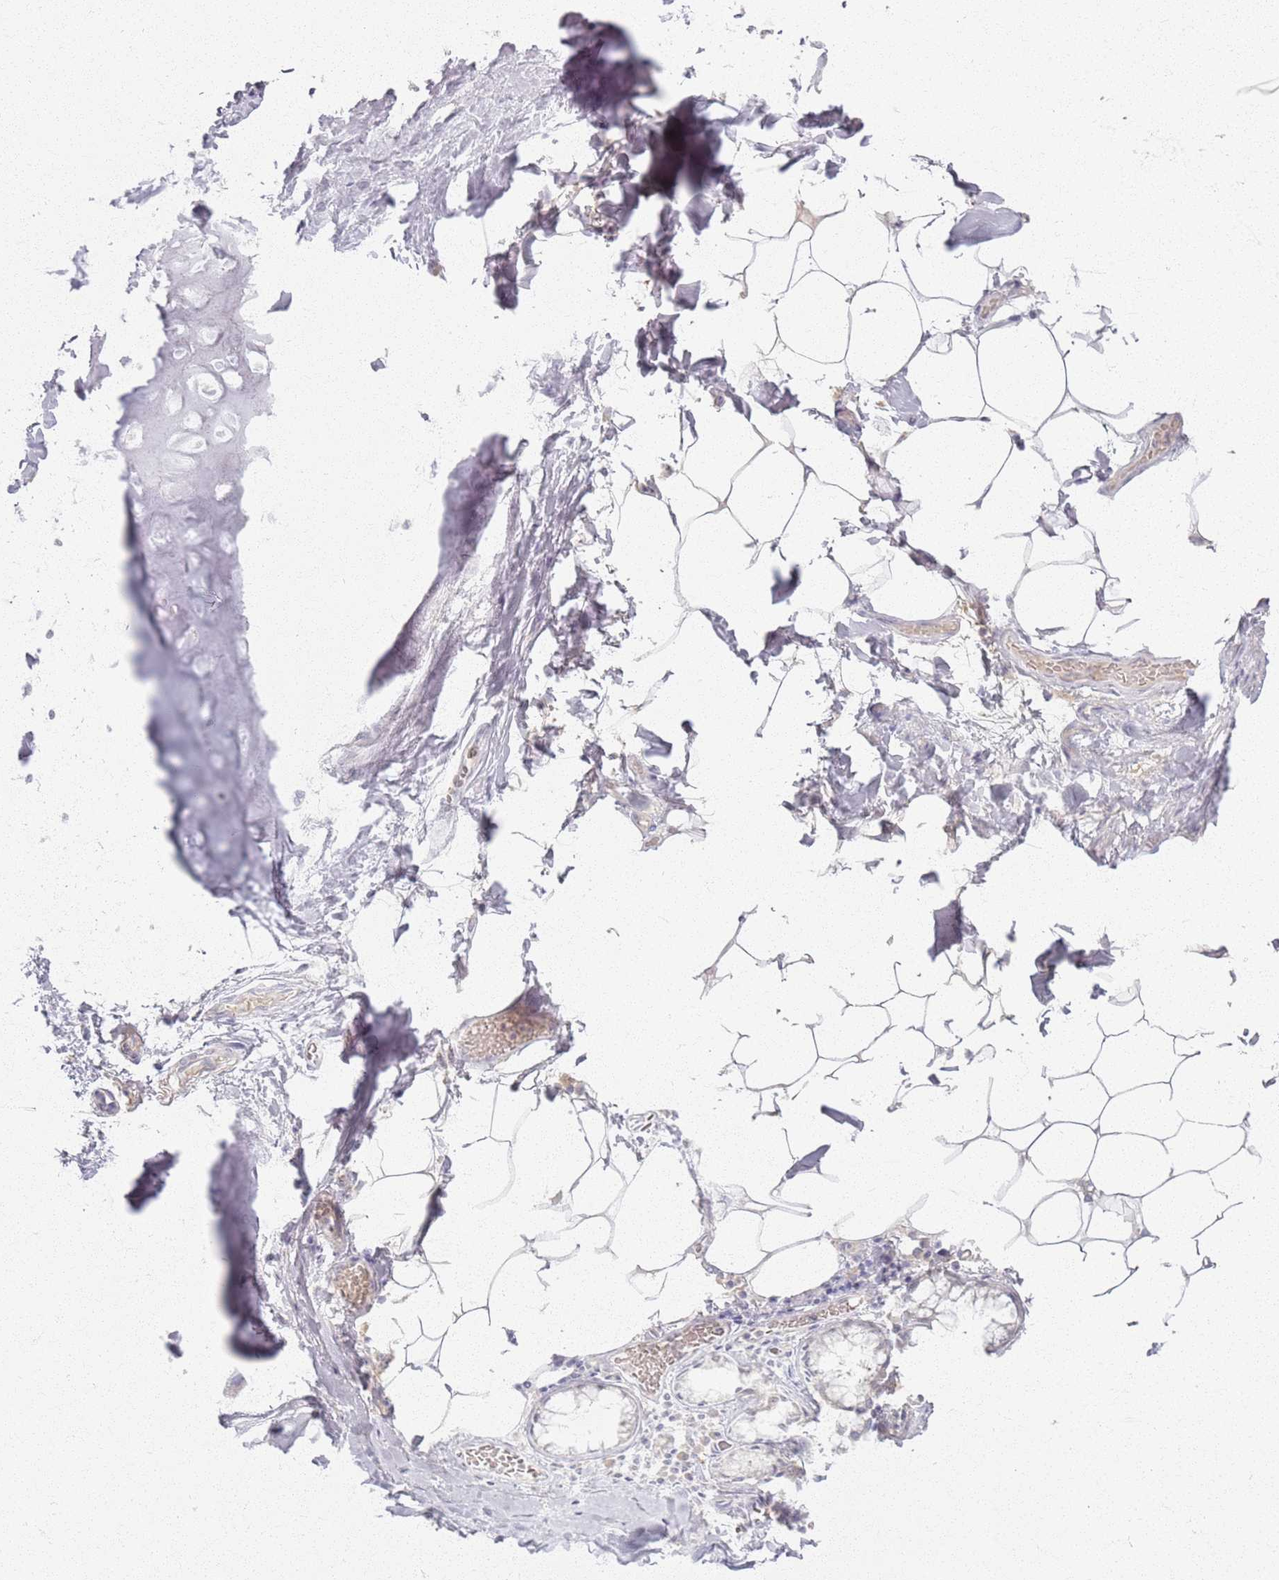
{"staining": {"intensity": "negative", "quantity": "none", "location": "none"}, "tissue": "adipose tissue", "cell_type": "Adipocytes", "image_type": "normal", "snomed": [{"axis": "morphology", "description": "Normal tissue, NOS"}, {"axis": "topography", "description": "Lymph node"}, {"axis": "topography", "description": "Cartilage tissue"}, {"axis": "topography", "description": "Bronchus"}], "caption": "IHC of benign adipose tissue reveals no positivity in adipocytes. (DAB immunohistochemistry (IHC) visualized using brightfield microscopy, high magnification).", "gene": "CRIPT", "patient": {"sex": "male", "age": 63}}